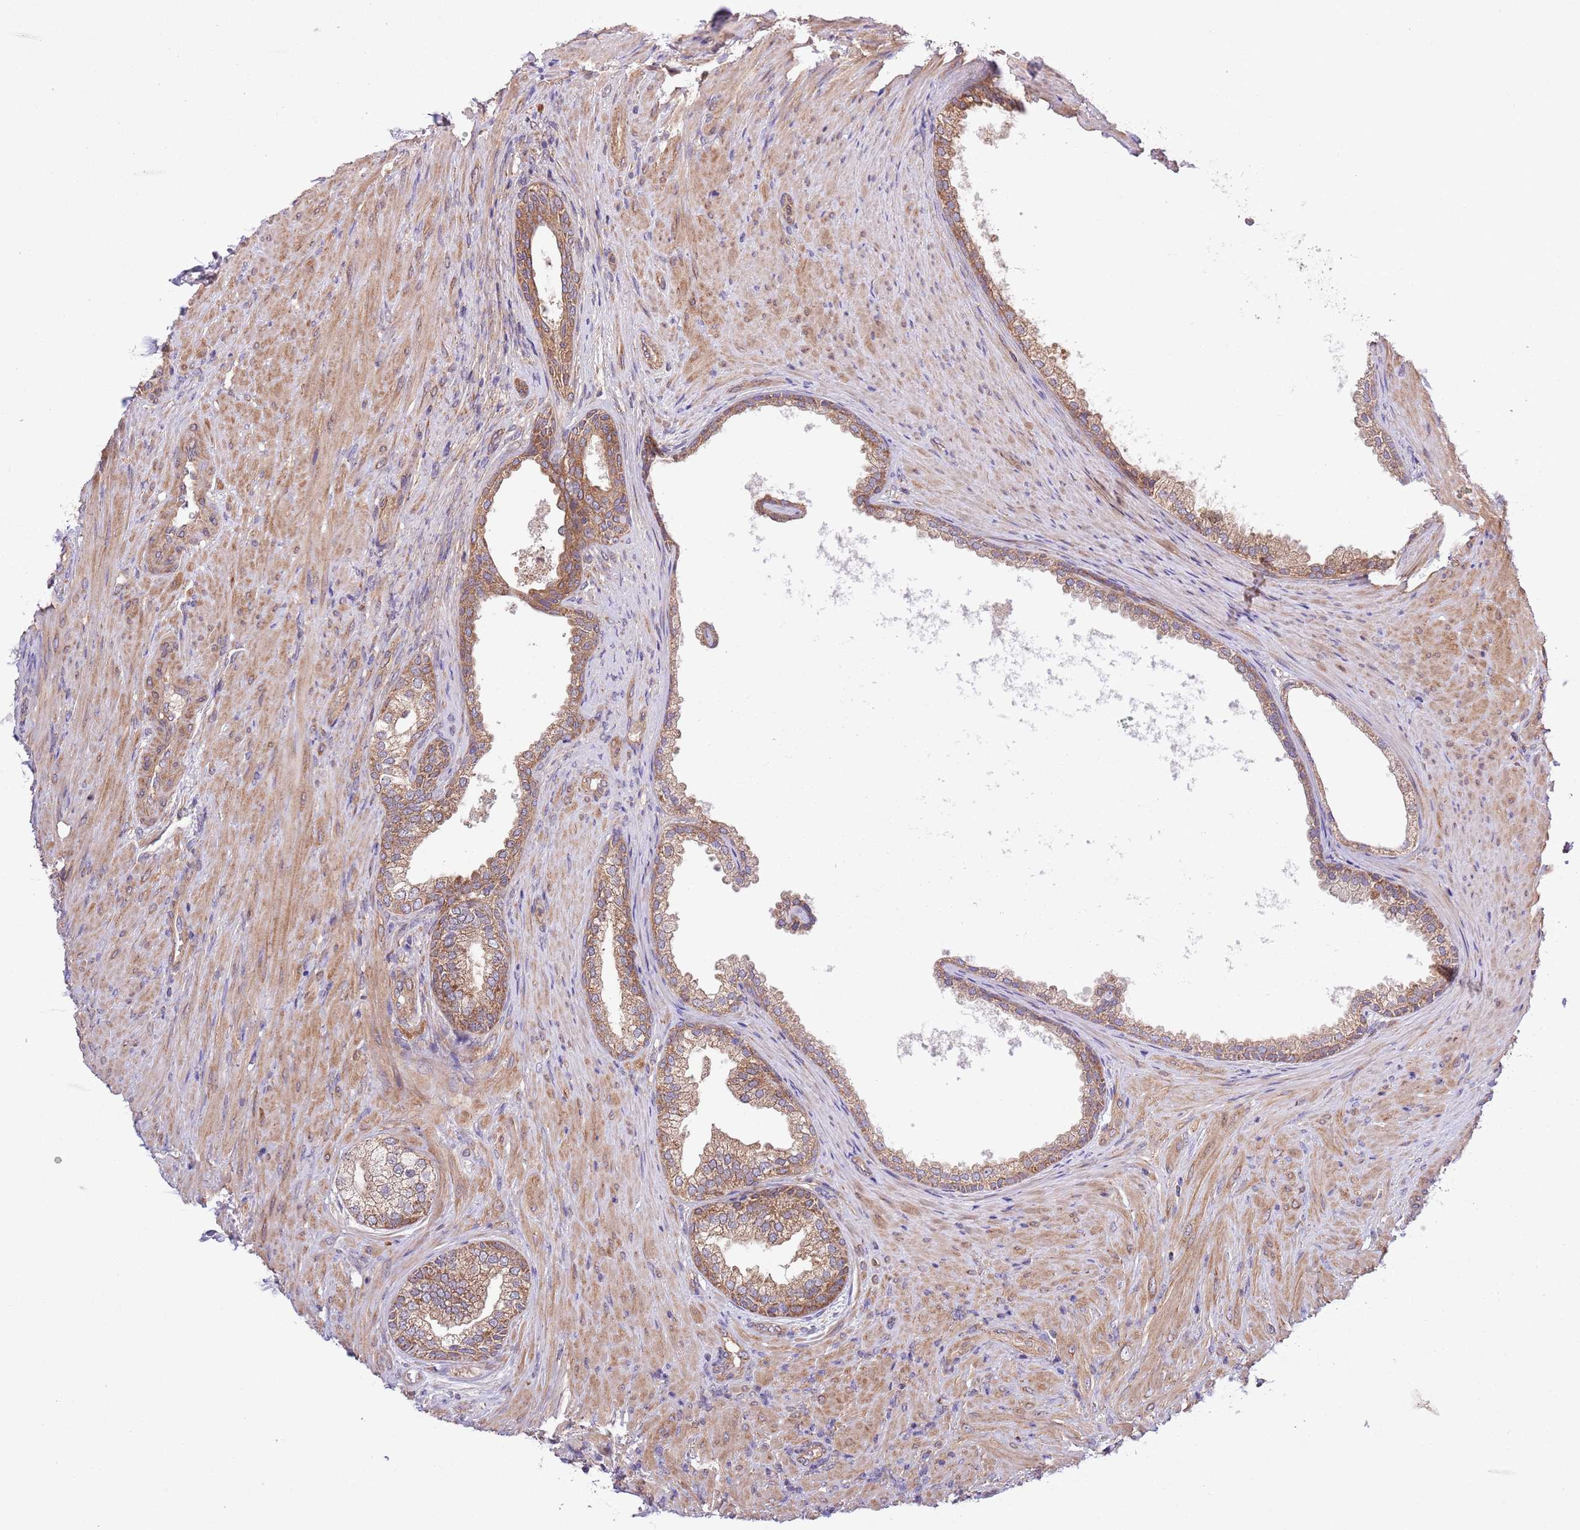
{"staining": {"intensity": "moderate", "quantity": ">75%", "location": "cytoplasmic/membranous"}, "tissue": "prostate", "cell_type": "Glandular cells", "image_type": "normal", "snomed": [{"axis": "morphology", "description": "Normal tissue, NOS"}, {"axis": "topography", "description": "Prostate"}], "caption": "About >75% of glandular cells in benign prostate exhibit moderate cytoplasmic/membranous protein positivity as visualized by brown immunohistochemical staining.", "gene": "MFNG", "patient": {"sex": "male", "age": 76}}